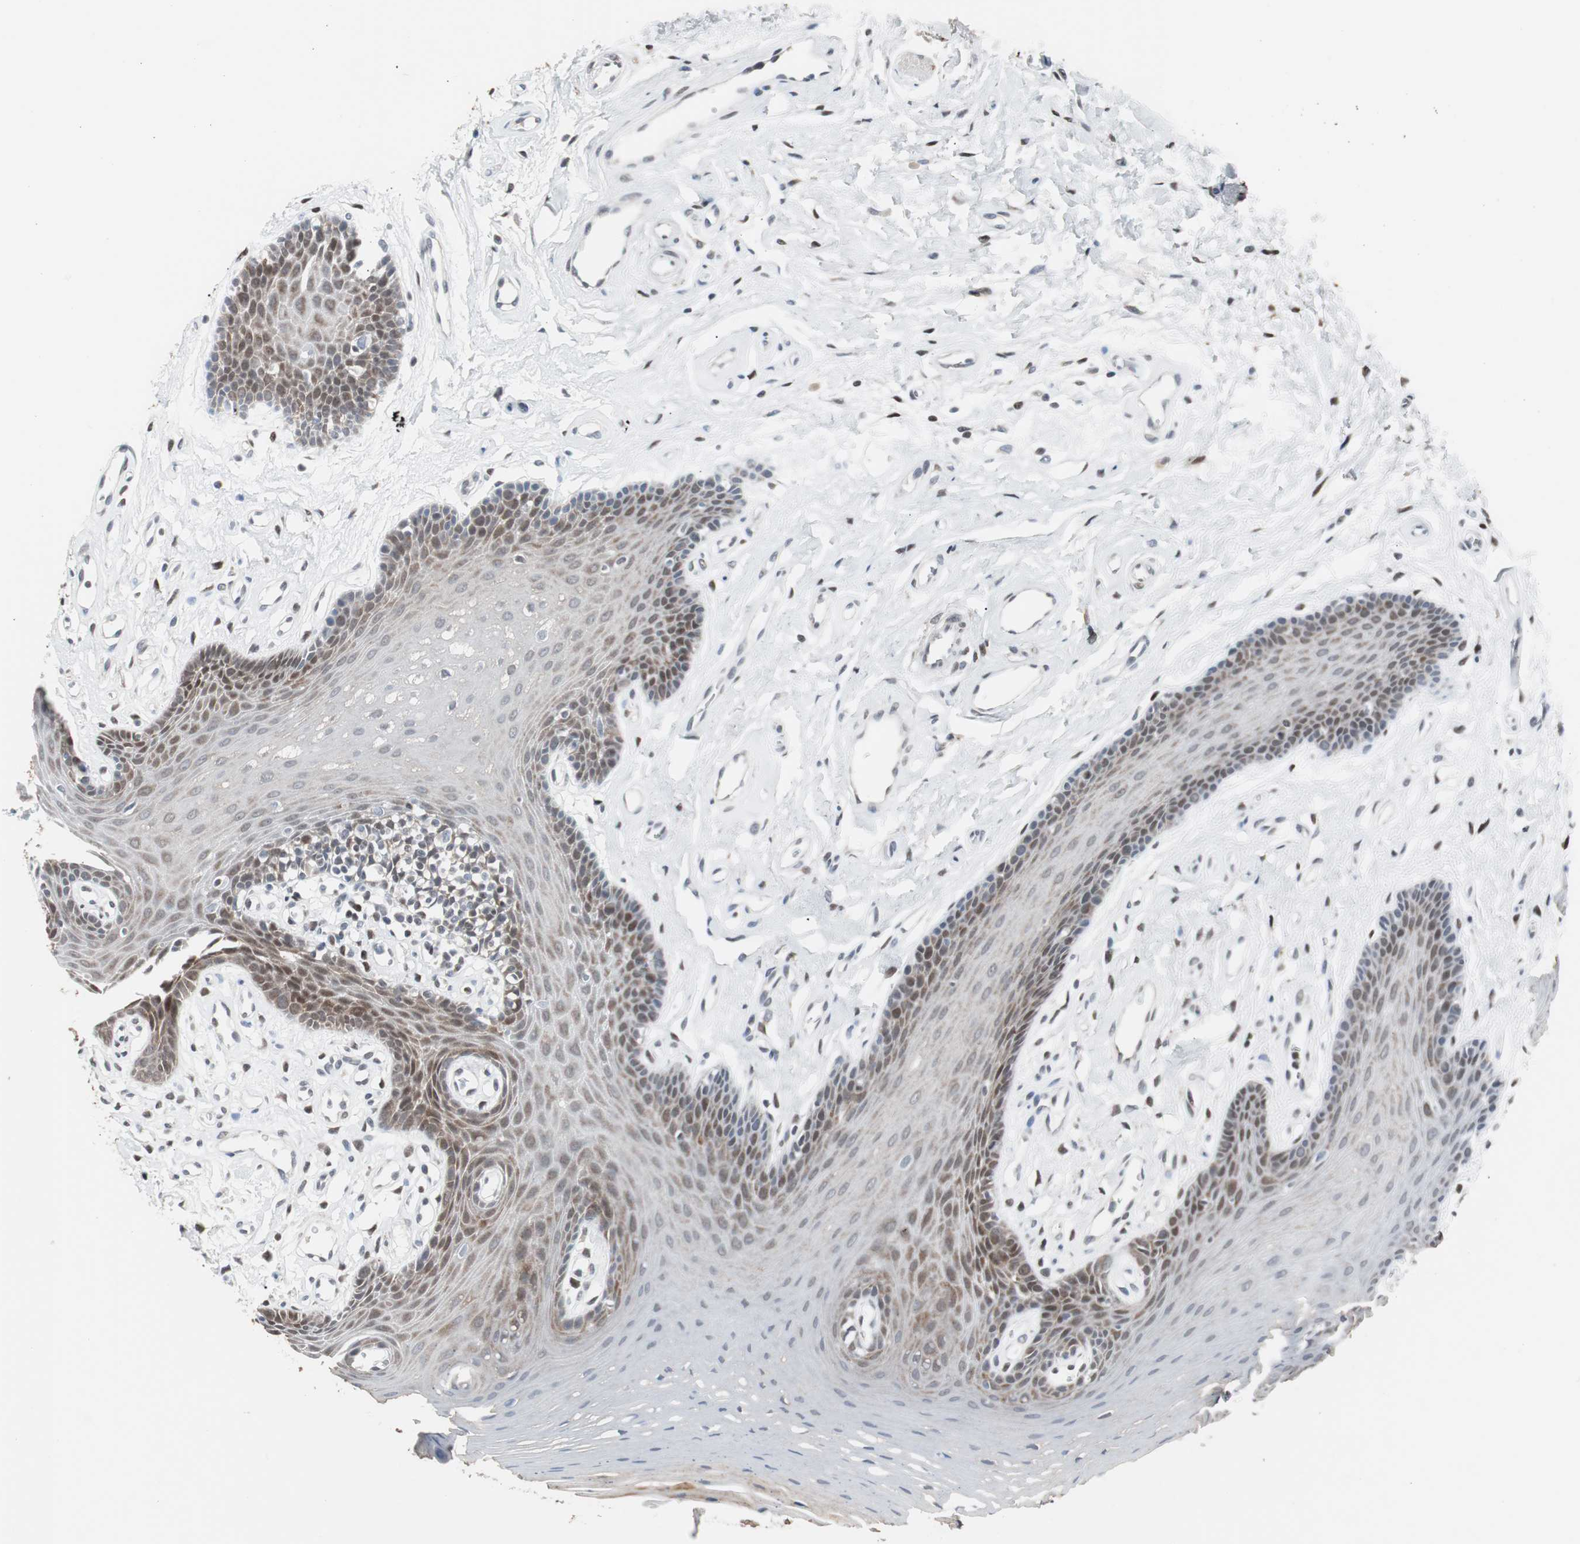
{"staining": {"intensity": "moderate", "quantity": ">75%", "location": "cytoplasmic/membranous,nuclear"}, "tissue": "oral mucosa", "cell_type": "Squamous epithelial cells", "image_type": "normal", "snomed": [{"axis": "morphology", "description": "Normal tissue, NOS"}, {"axis": "topography", "description": "Oral tissue"}], "caption": "An image of human oral mucosa stained for a protein demonstrates moderate cytoplasmic/membranous,nuclear brown staining in squamous epithelial cells. Using DAB (brown) and hematoxylin (blue) stains, captured at high magnification using brightfield microscopy.", "gene": "ZHX2", "patient": {"sex": "male", "age": 62}}